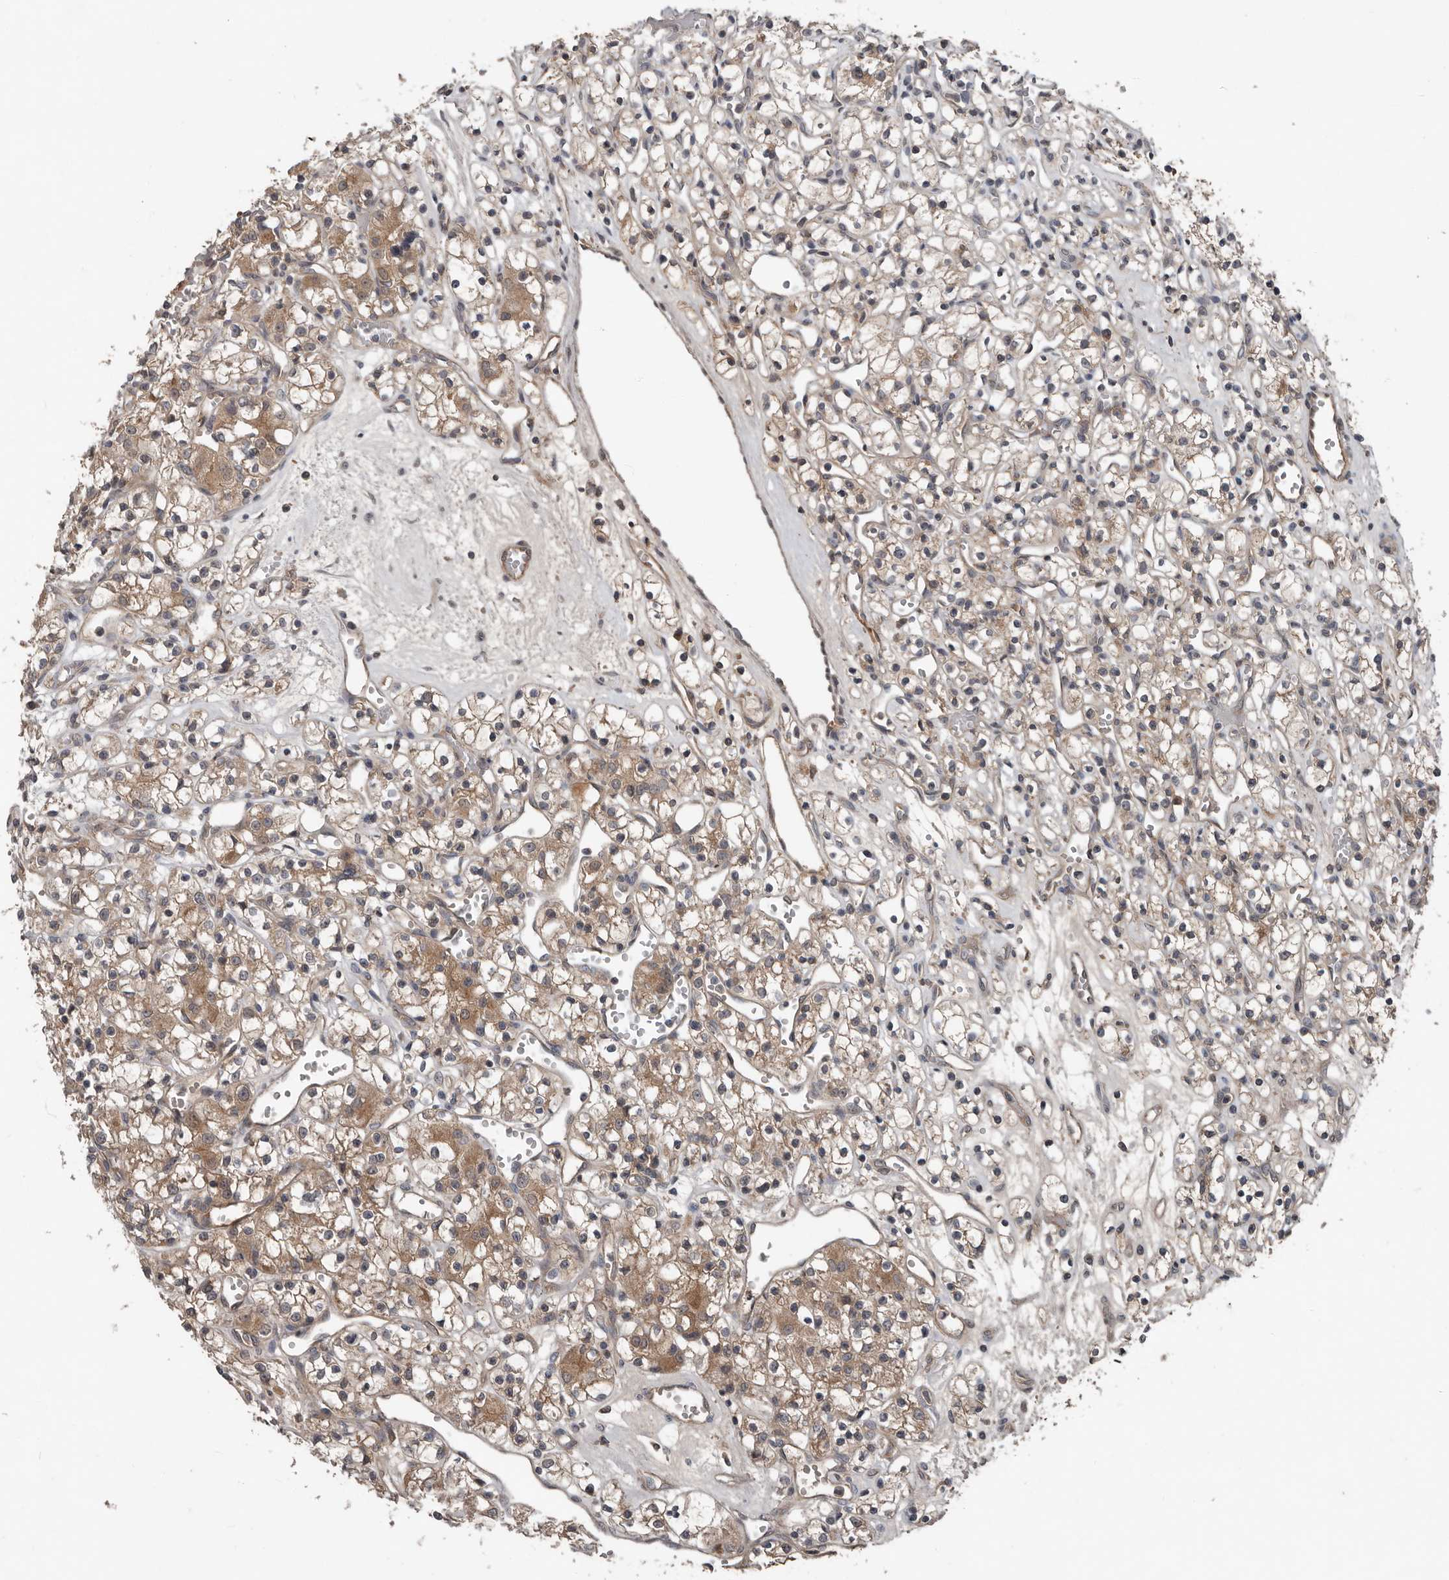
{"staining": {"intensity": "moderate", "quantity": ">75%", "location": "cytoplasmic/membranous"}, "tissue": "renal cancer", "cell_type": "Tumor cells", "image_type": "cancer", "snomed": [{"axis": "morphology", "description": "Adenocarcinoma, NOS"}, {"axis": "topography", "description": "Kidney"}], "caption": "A medium amount of moderate cytoplasmic/membranous expression is identified in about >75% of tumor cells in renal cancer (adenocarcinoma) tissue. The staining was performed using DAB, with brown indicating positive protein expression. Nuclei are stained blue with hematoxylin.", "gene": "DNAJB4", "patient": {"sex": "female", "age": 59}}